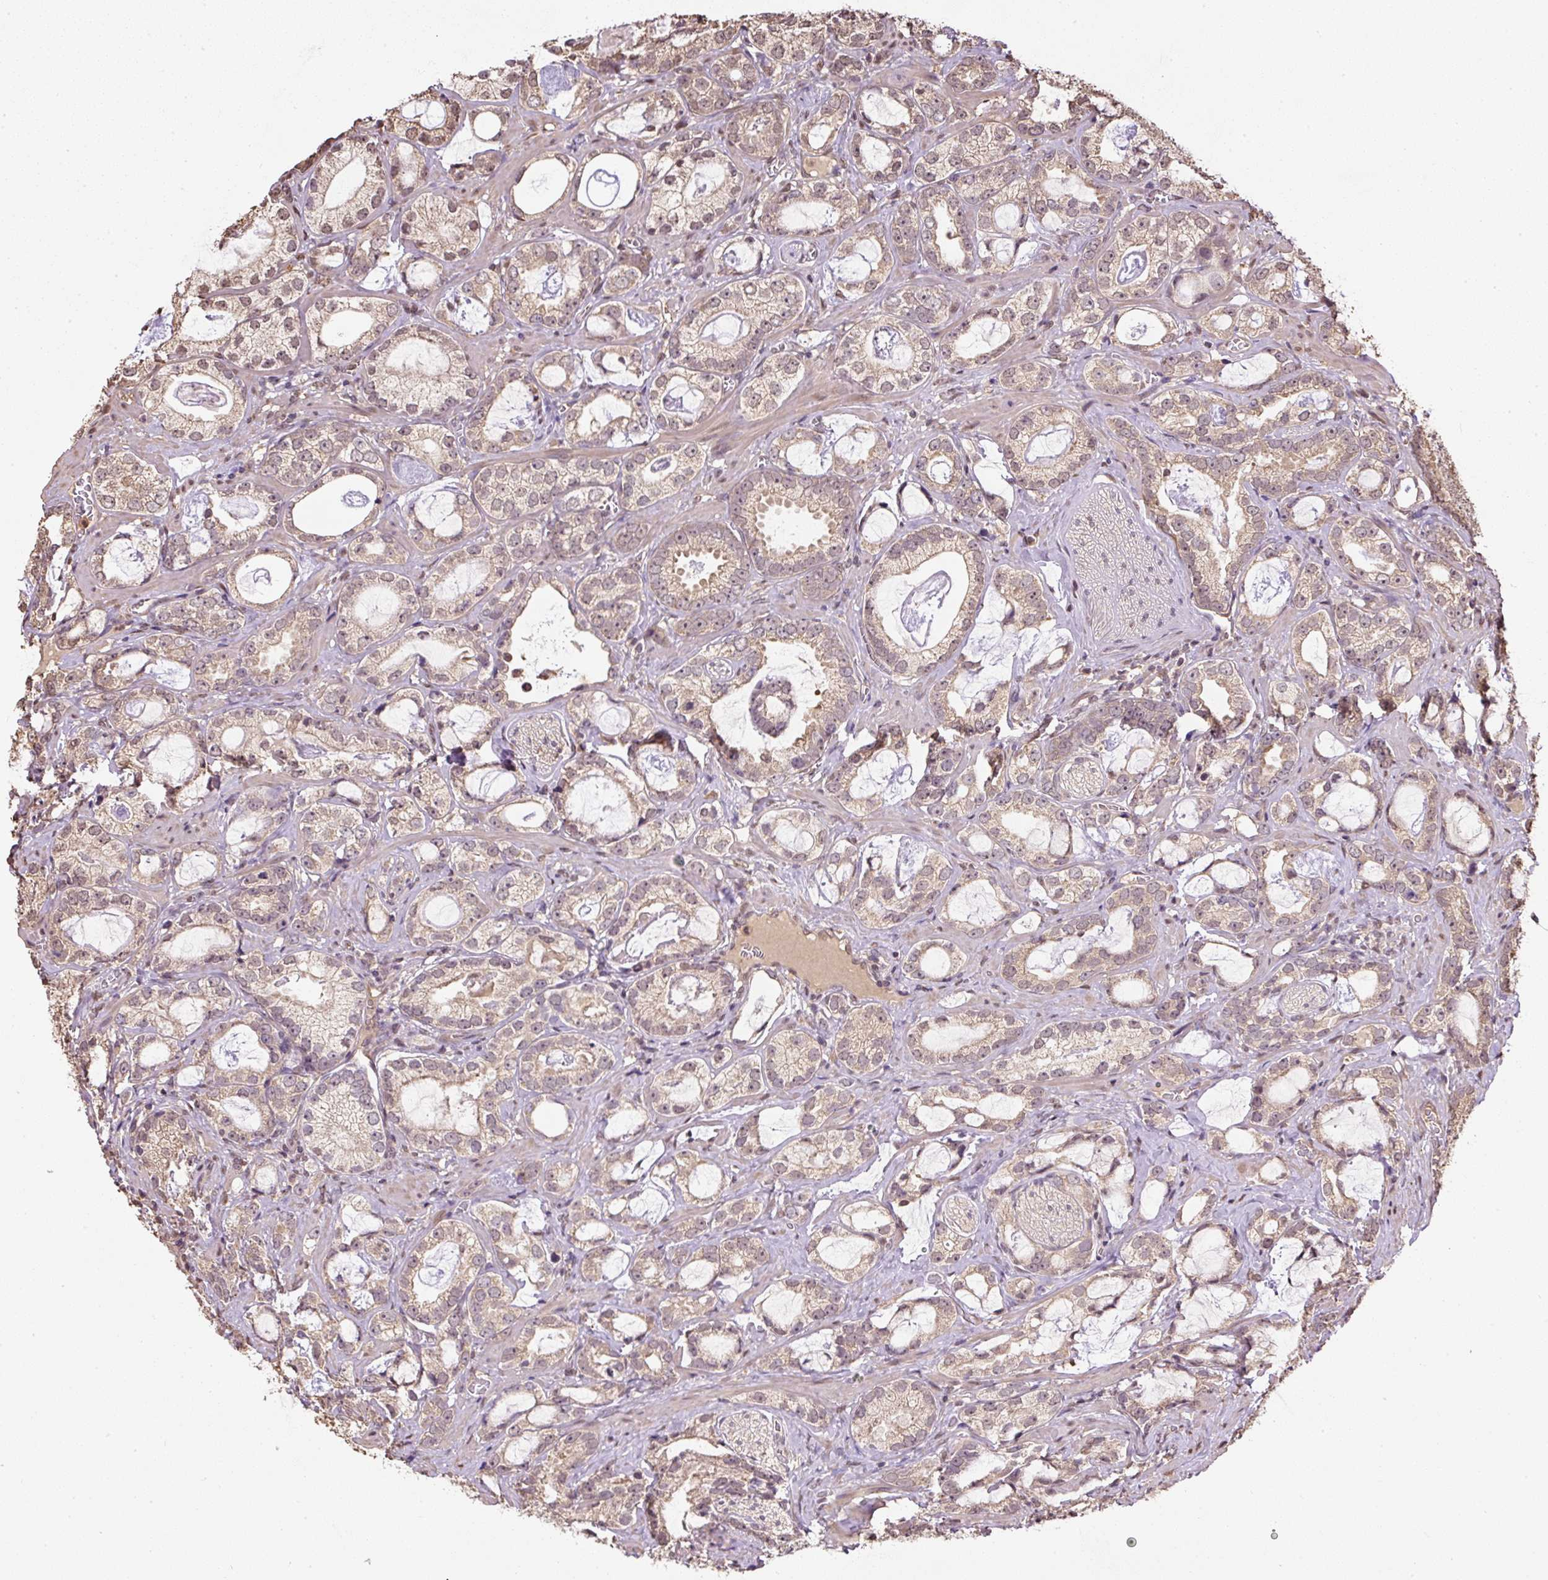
{"staining": {"intensity": "moderate", "quantity": ">75%", "location": "cytoplasmic/membranous,nuclear"}, "tissue": "prostate cancer", "cell_type": "Tumor cells", "image_type": "cancer", "snomed": [{"axis": "morphology", "description": "Adenocarcinoma, Medium grade"}, {"axis": "topography", "description": "Prostate"}], "caption": "Prostate cancer stained with a brown dye reveals moderate cytoplasmic/membranous and nuclear positive staining in about >75% of tumor cells.", "gene": "TMEM170B", "patient": {"sex": "male", "age": 57}}